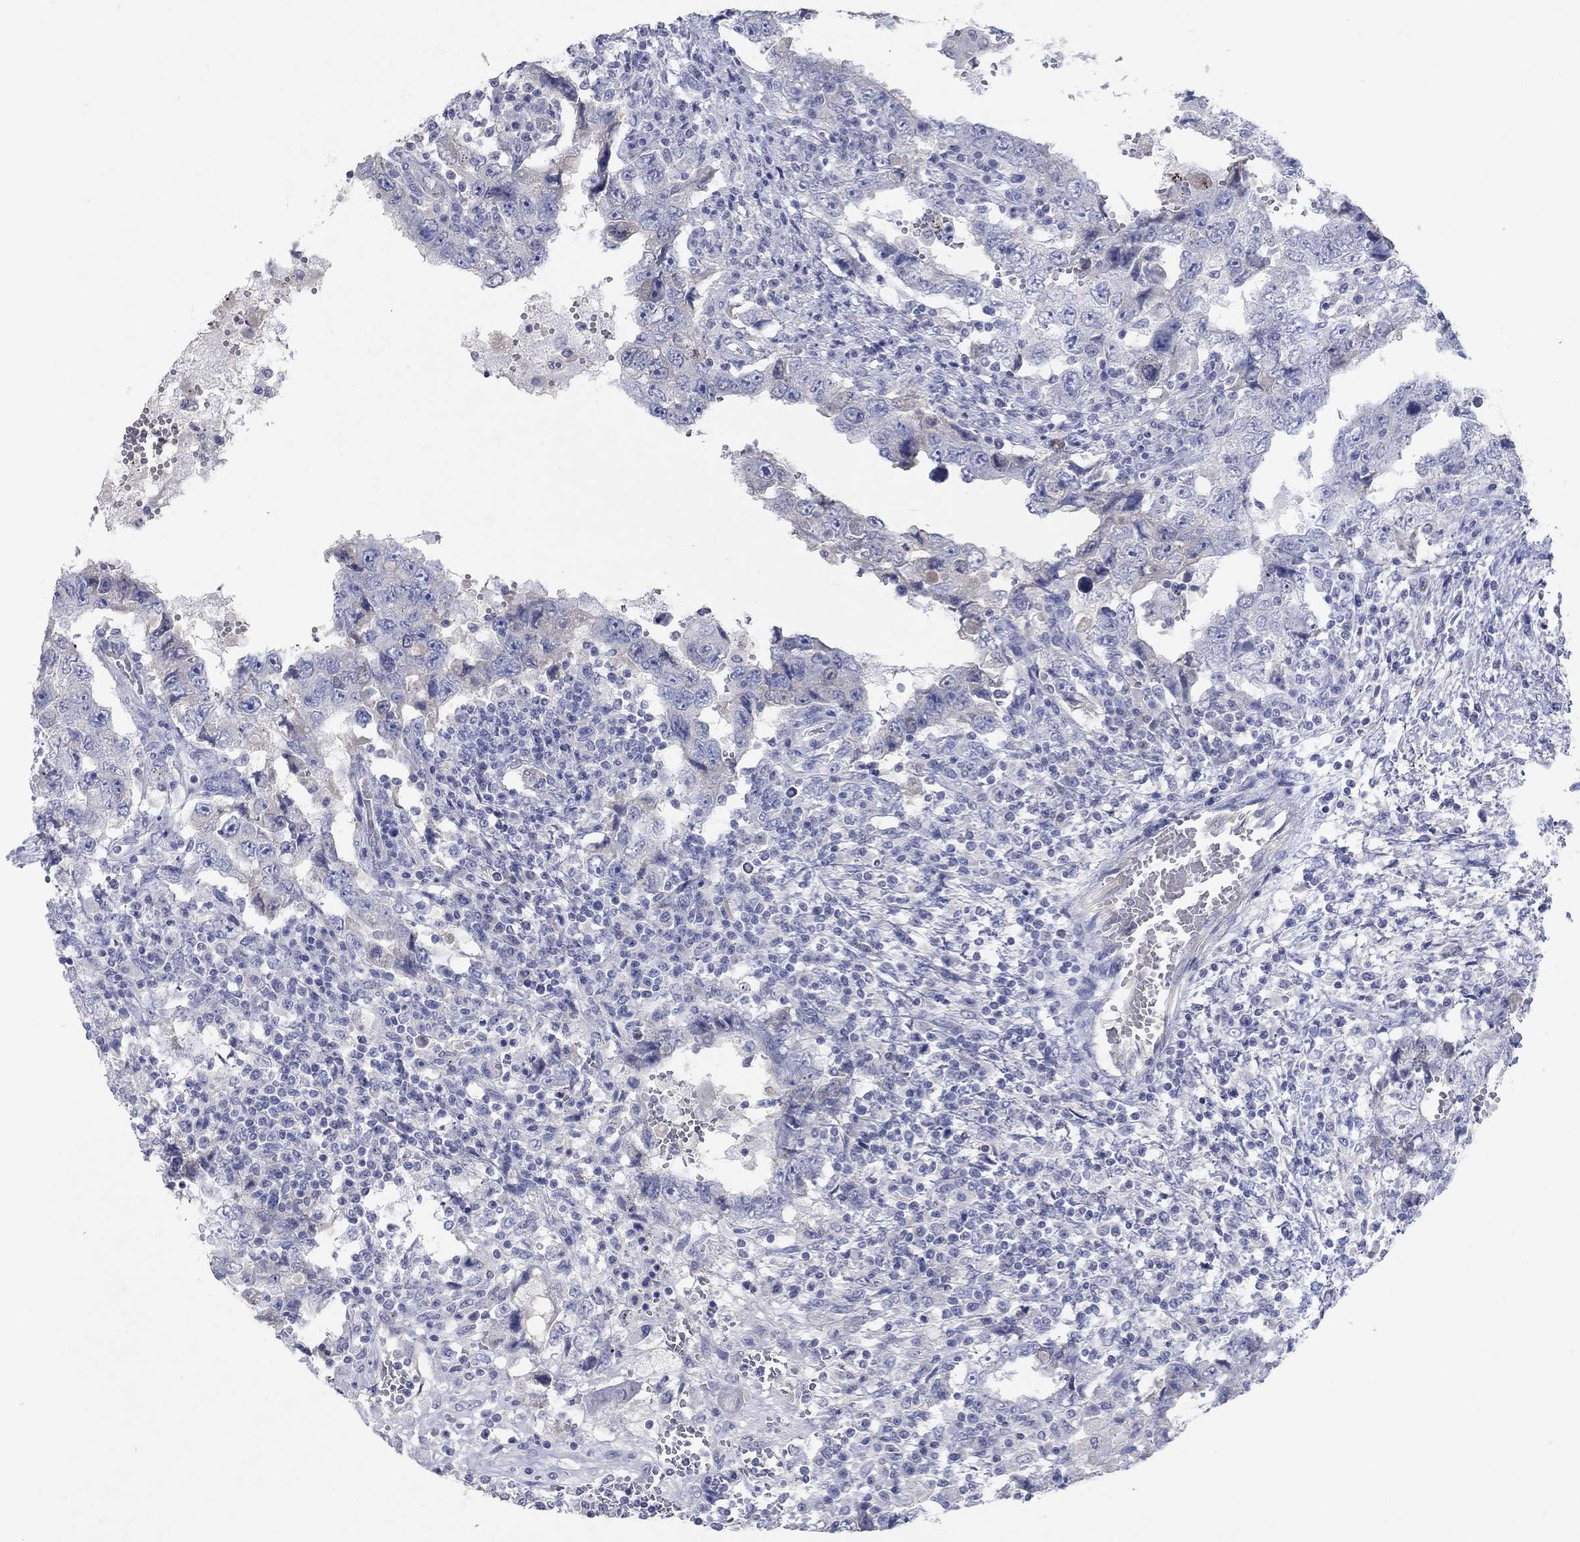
{"staining": {"intensity": "negative", "quantity": "none", "location": "none"}, "tissue": "testis cancer", "cell_type": "Tumor cells", "image_type": "cancer", "snomed": [{"axis": "morphology", "description": "Carcinoma, Embryonal, NOS"}, {"axis": "topography", "description": "Testis"}], "caption": "Tumor cells are negative for brown protein staining in testis cancer. Brightfield microscopy of immunohistochemistry stained with DAB (brown) and hematoxylin (blue), captured at high magnification.", "gene": "KRT40", "patient": {"sex": "male", "age": 26}}